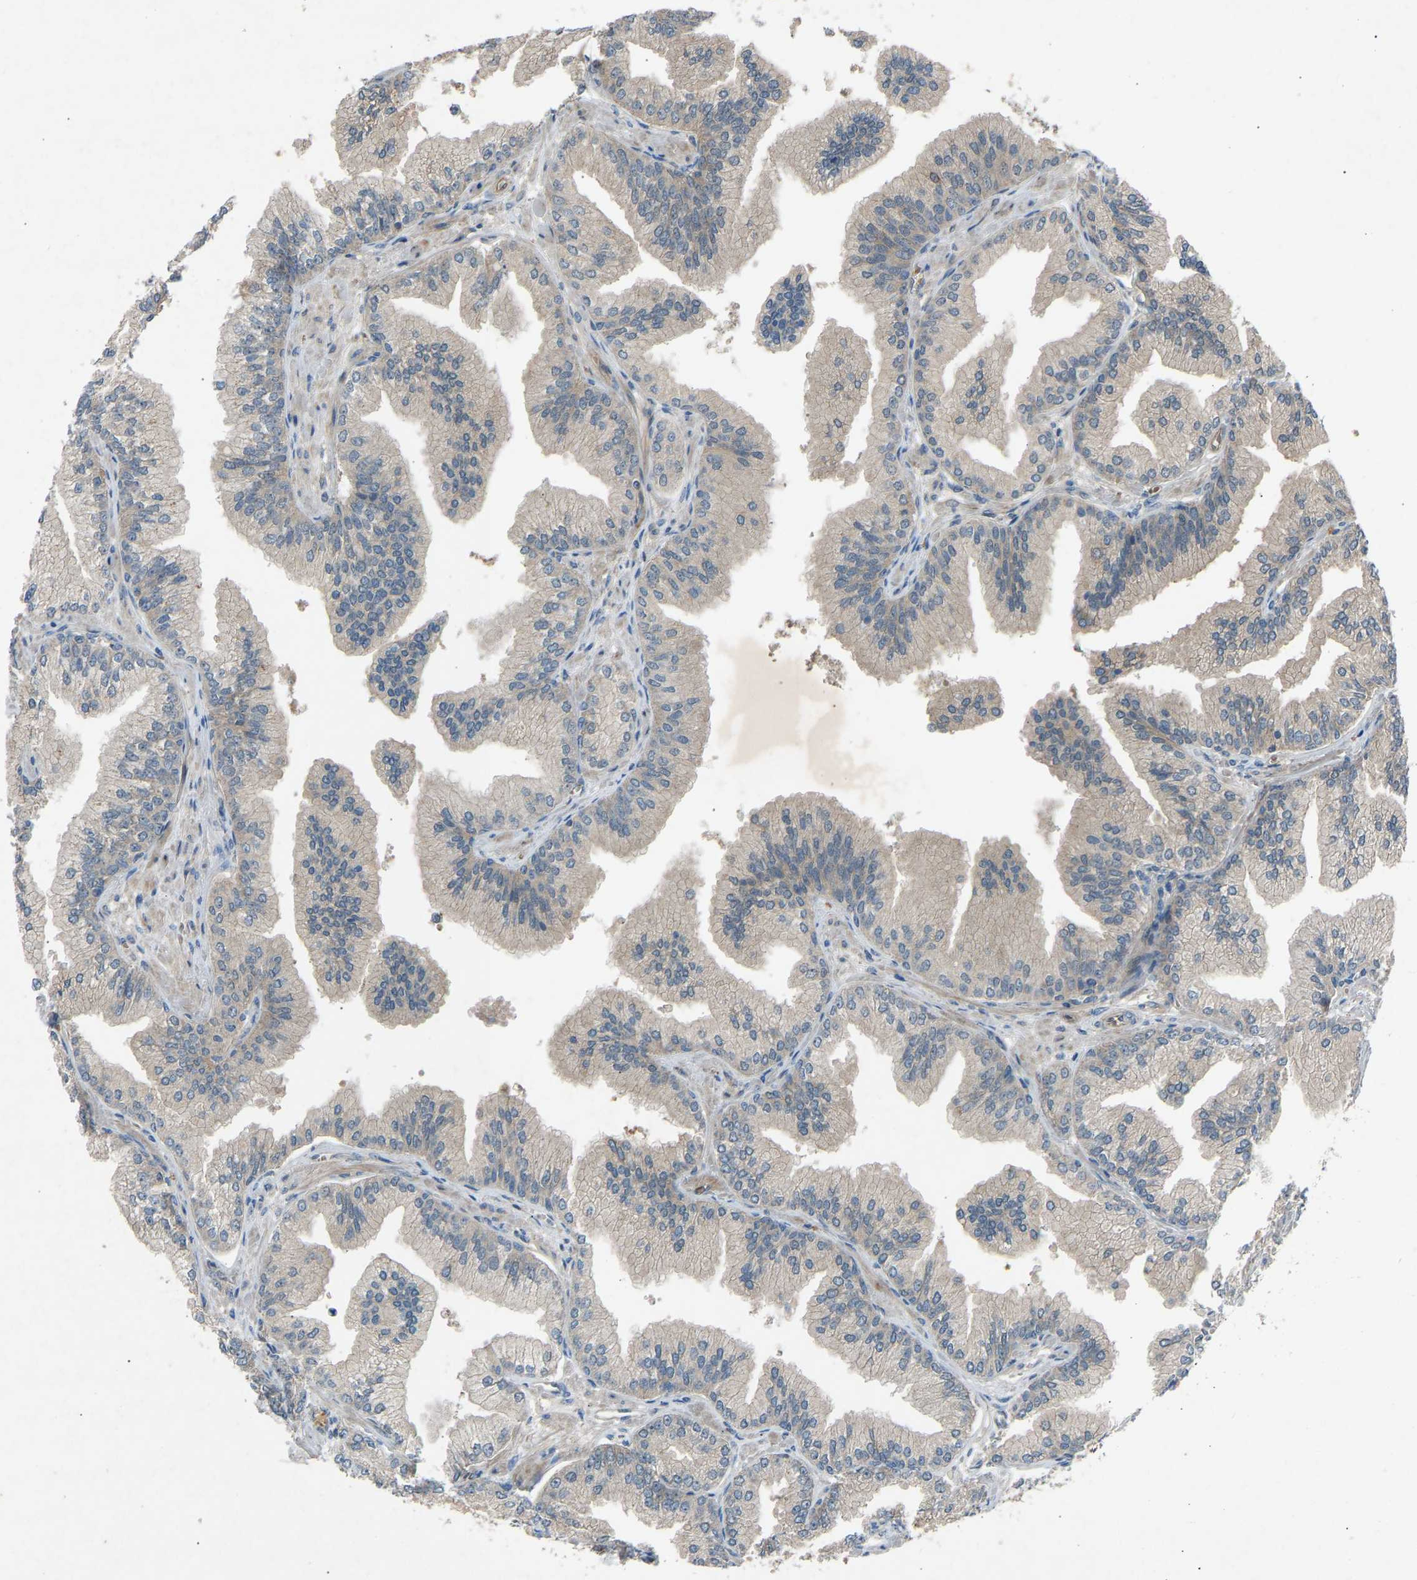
{"staining": {"intensity": "negative", "quantity": "none", "location": "none"}, "tissue": "prostate cancer", "cell_type": "Tumor cells", "image_type": "cancer", "snomed": [{"axis": "morphology", "description": "Adenocarcinoma, Low grade"}, {"axis": "topography", "description": "Prostate"}], "caption": "An immunohistochemistry (IHC) micrograph of prostate cancer is shown. There is no staining in tumor cells of prostate cancer.", "gene": "GAS2L1", "patient": {"sex": "male", "age": 52}}